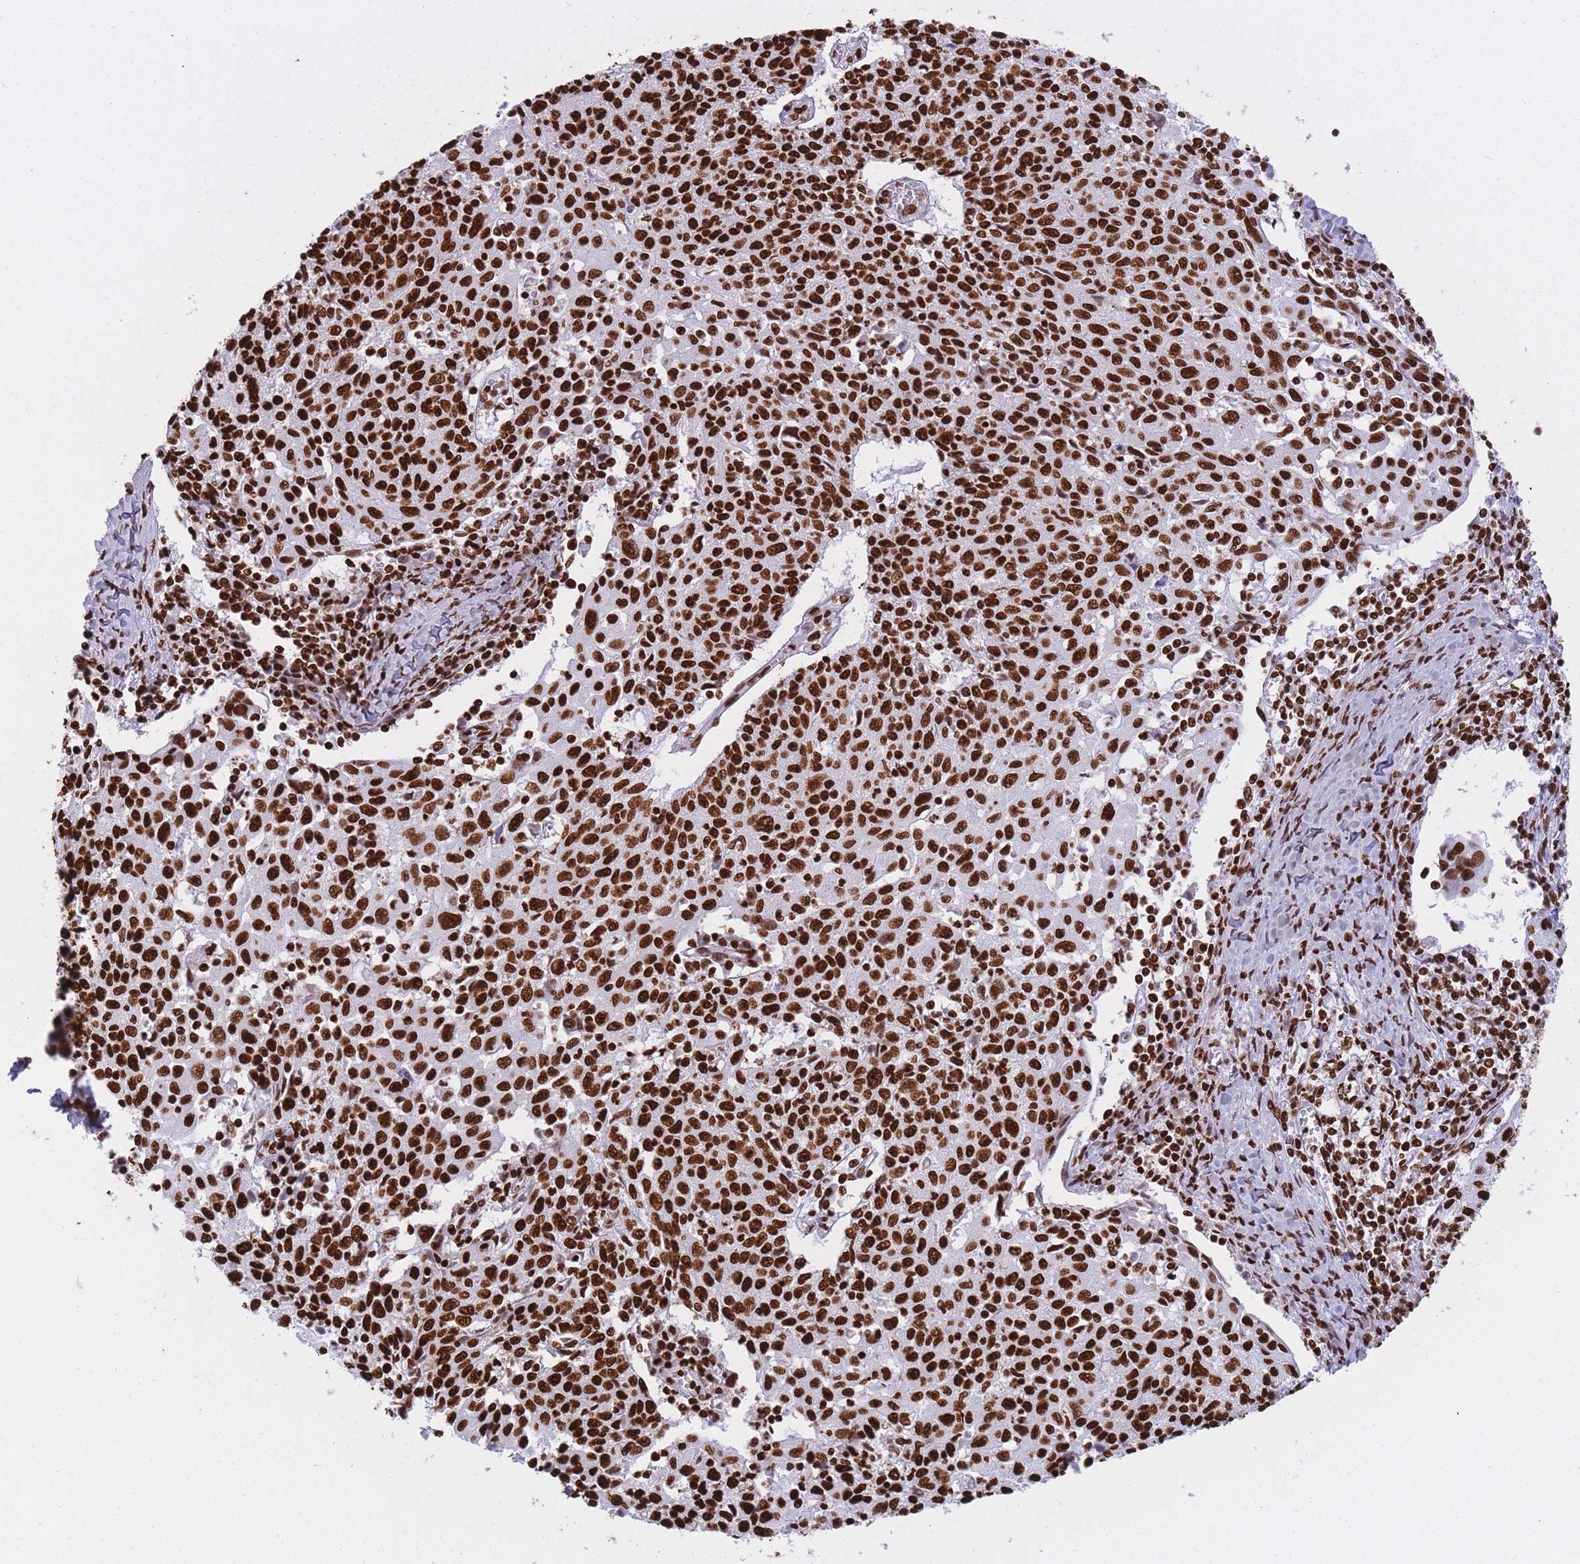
{"staining": {"intensity": "strong", "quantity": ">75%", "location": "nuclear"}, "tissue": "cervical cancer", "cell_type": "Tumor cells", "image_type": "cancer", "snomed": [{"axis": "morphology", "description": "Squamous cell carcinoma, NOS"}, {"axis": "topography", "description": "Cervix"}], "caption": "Human cervical cancer (squamous cell carcinoma) stained with a protein marker displays strong staining in tumor cells.", "gene": "HNRNPUL1", "patient": {"sex": "female", "age": 52}}